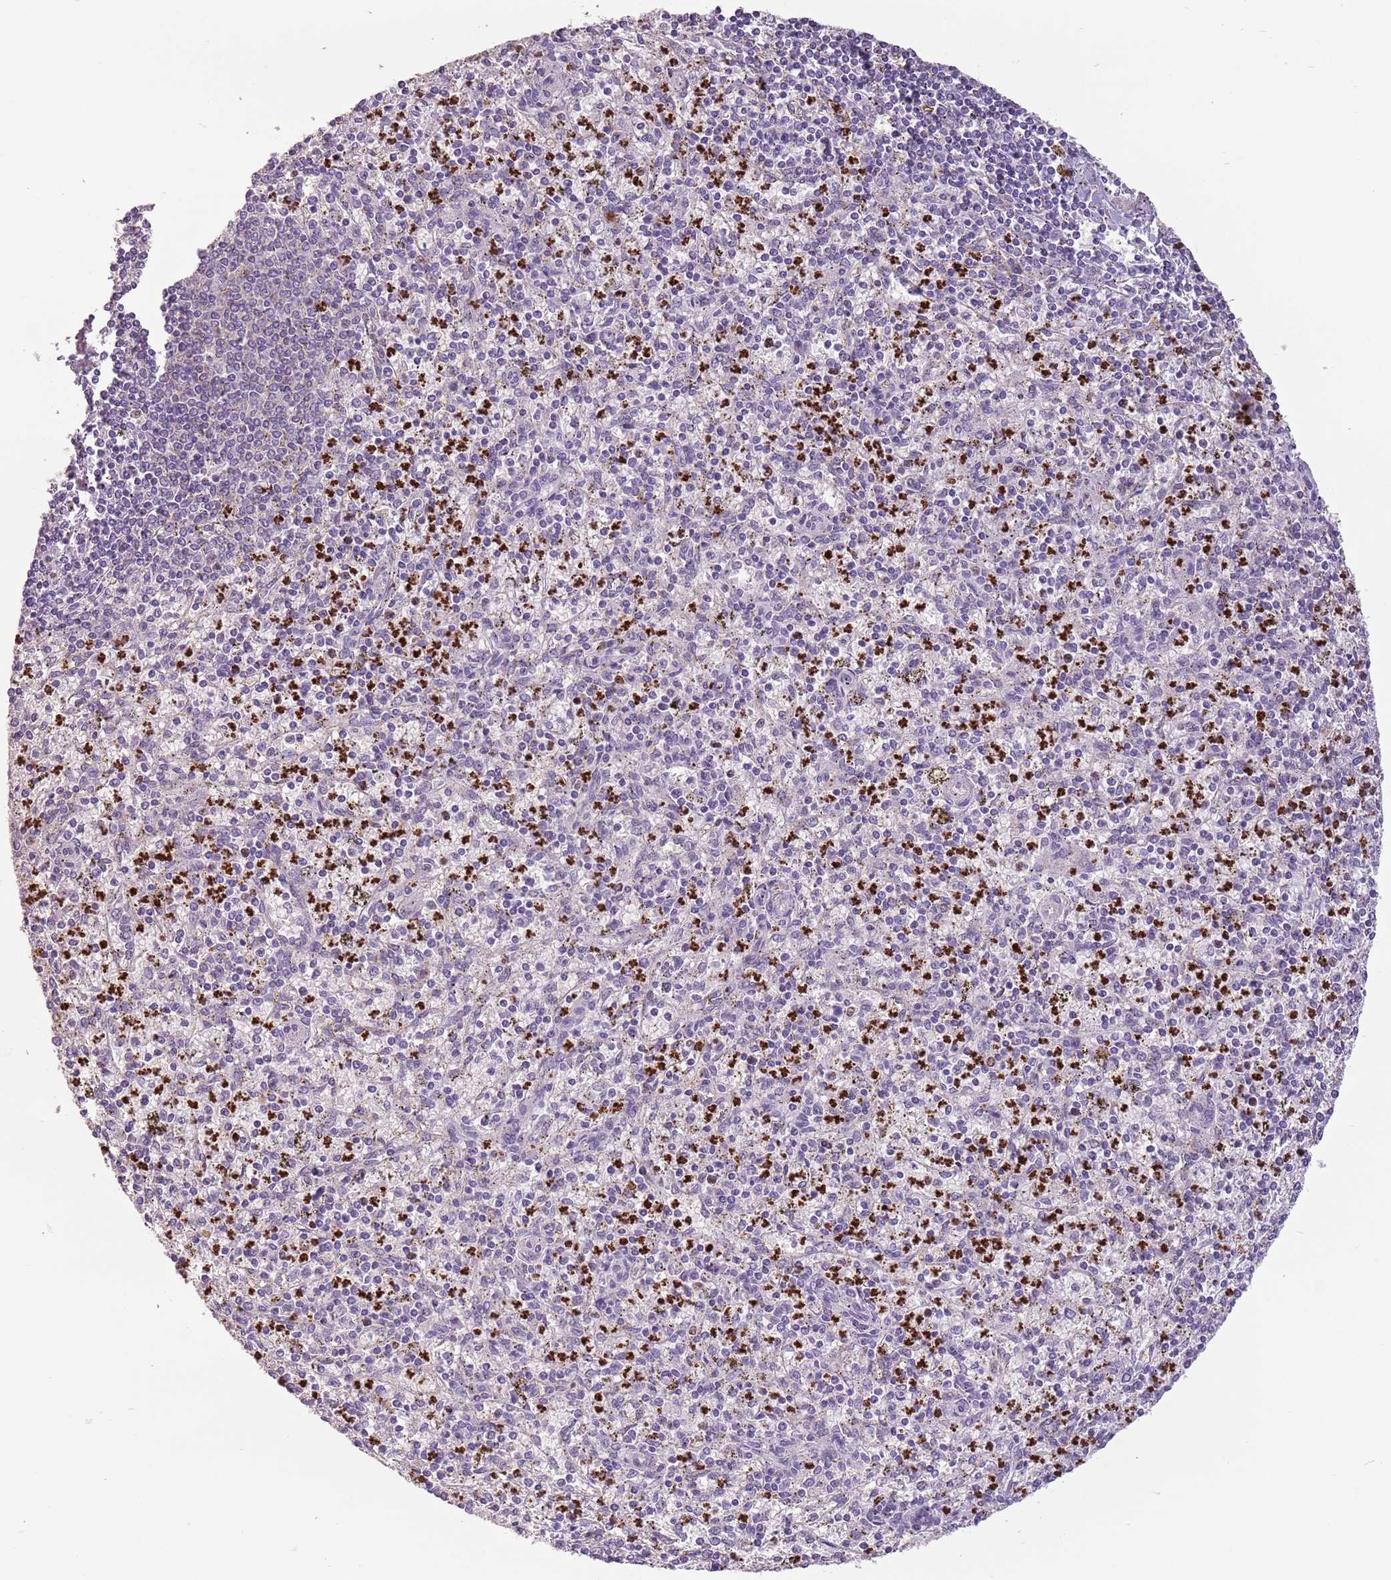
{"staining": {"intensity": "strong", "quantity": "<25%", "location": "cytoplasmic/membranous,nuclear"}, "tissue": "spleen", "cell_type": "Cells in red pulp", "image_type": "normal", "snomed": [{"axis": "morphology", "description": "Normal tissue, NOS"}, {"axis": "topography", "description": "Spleen"}], "caption": "Immunohistochemical staining of benign spleen shows medium levels of strong cytoplasmic/membranous,nuclear positivity in approximately <25% of cells in red pulp.", "gene": "CELF6", "patient": {"sex": "male", "age": 72}}